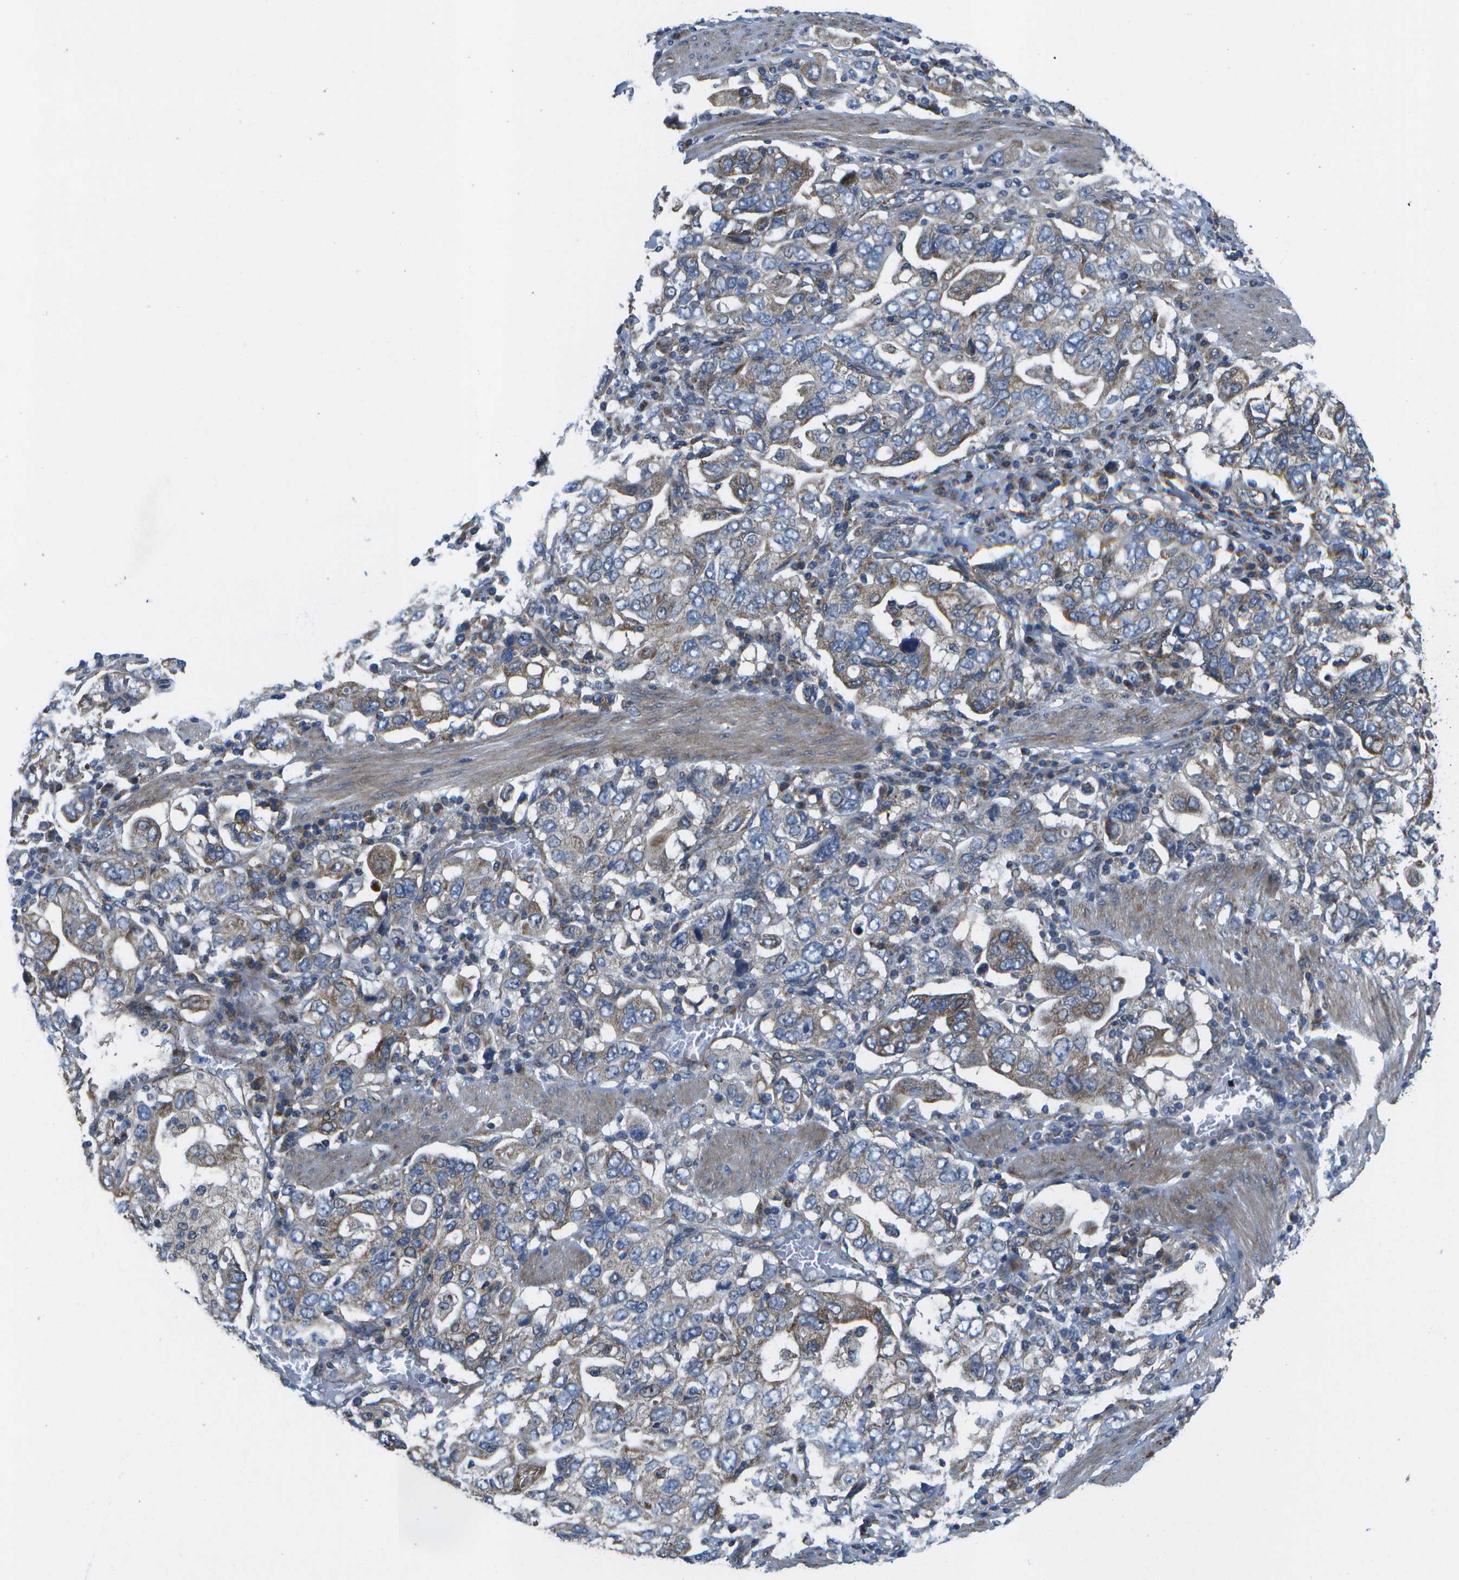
{"staining": {"intensity": "weak", "quantity": "<25%", "location": "cytoplasmic/membranous"}, "tissue": "stomach cancer", "cell_type": "Tumor cells", "image_type": "cancer", "snomed": [{"axis": "morphology", "description": "Adenocarcinoma, NOS"}, {"axis": "topography", "description": "Stomach, upper"}], "caption": "Human stomach cancer stained for a protein using immunohistochemistry reveals no staining in tumor cells.", "gene": "MVK", "patient": {"sex": "male", "age": 62}}